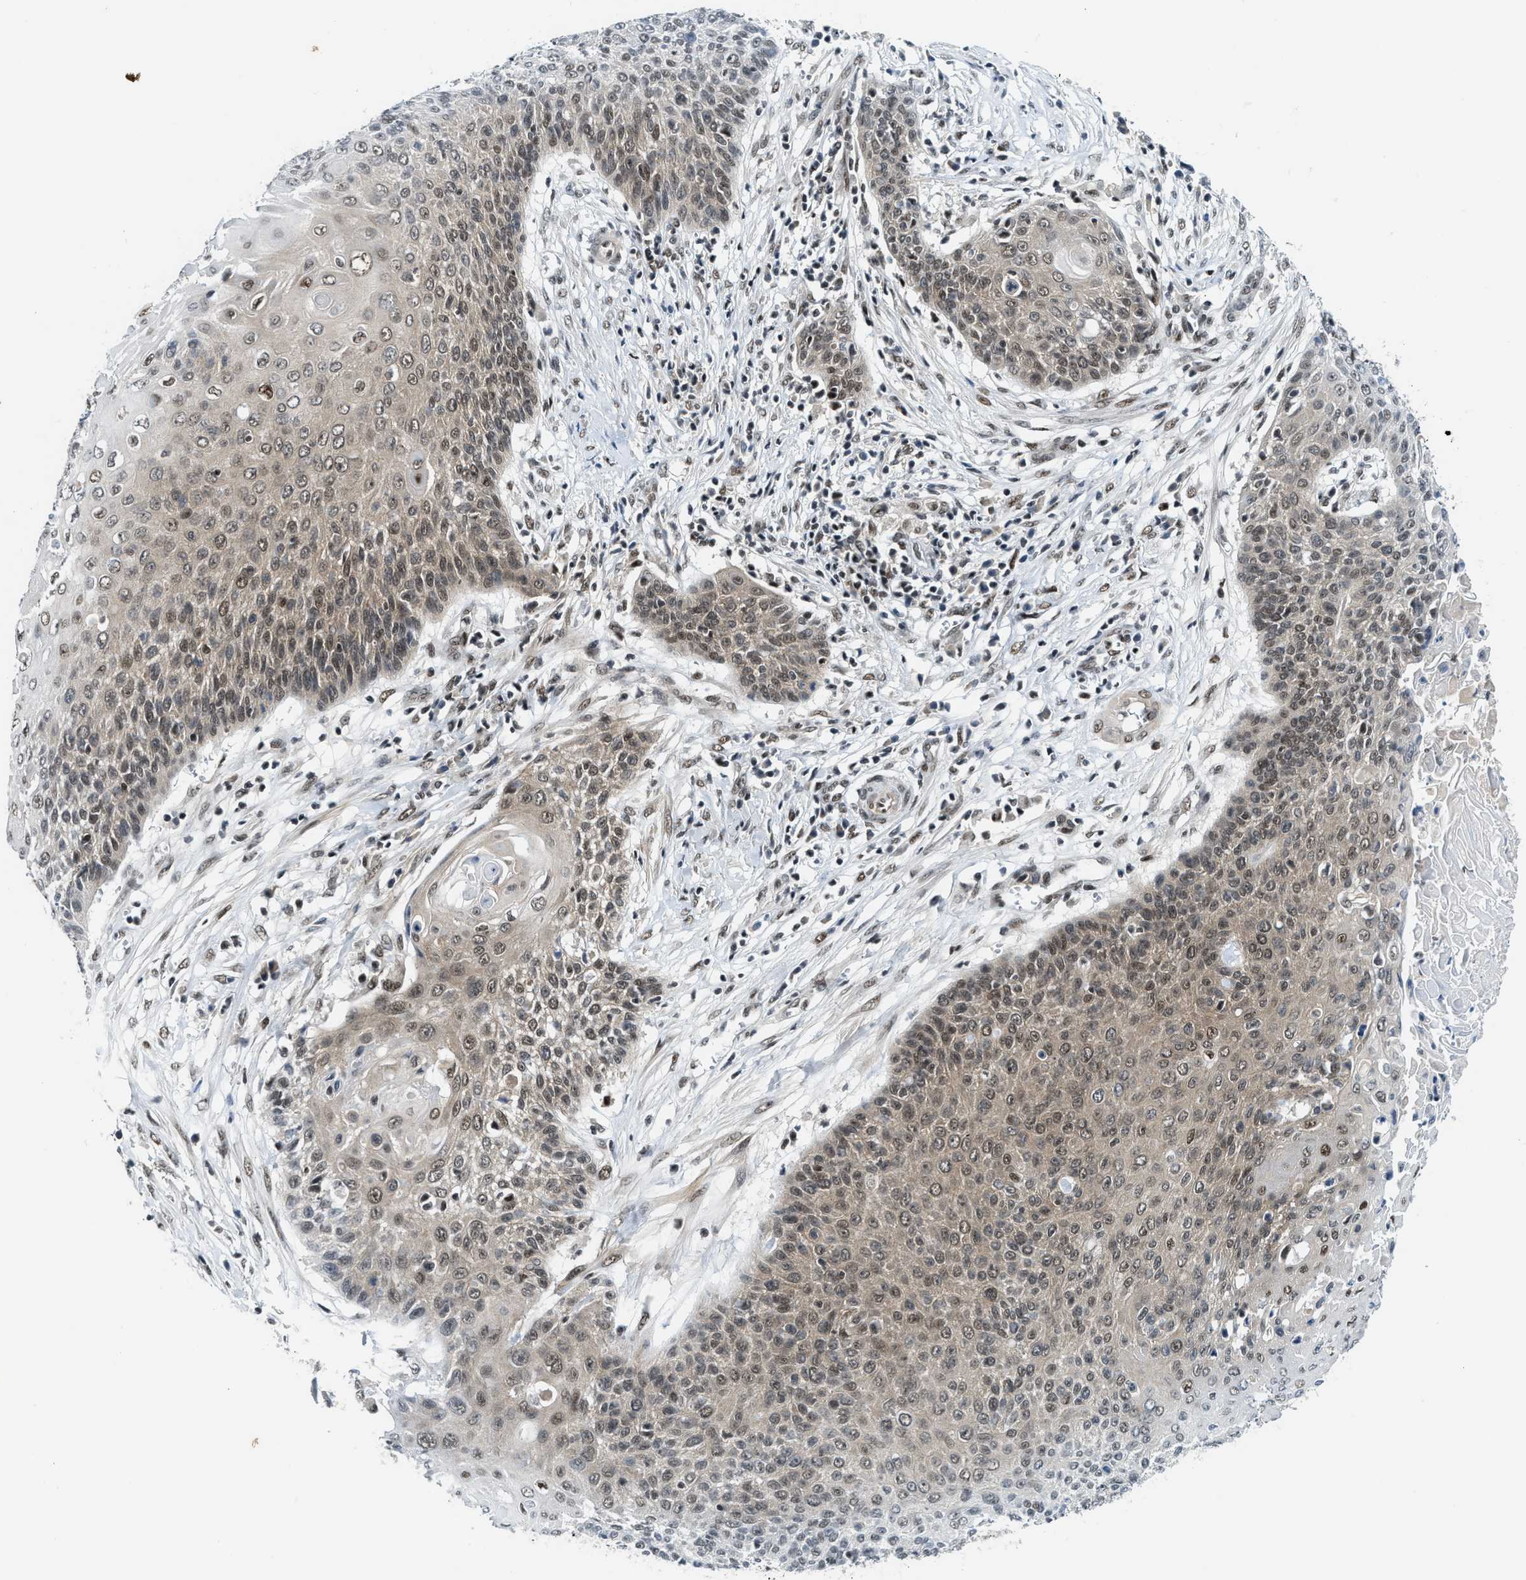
{"staining": {"intensity": "moderate", "quantity": ">75%", "location": "cytoplasmic/membranous,nuclear"}, "tissue": "cervical cancer", "cell_type": "Tumor cells", "image_type": "cancer", "snomed": [{"axis": "morphology", "description": "Squamous cell carcinoma, NOS"}, {"axis": "topography", "description": "Cervix"}], "caption": "A high-resolution photomicrograph shows IHC staining of cervical cancer, which displays moderate cytoplasmic/membranous and nuclear positivity in about >75% of tumor cells. The protein is stained brown, and the nuclei are stained in blue (DAB IHC with brightfield microscopy, high magnification).", "gene": "NCOA1", "patient": {"sex": "female", "age": 39}}